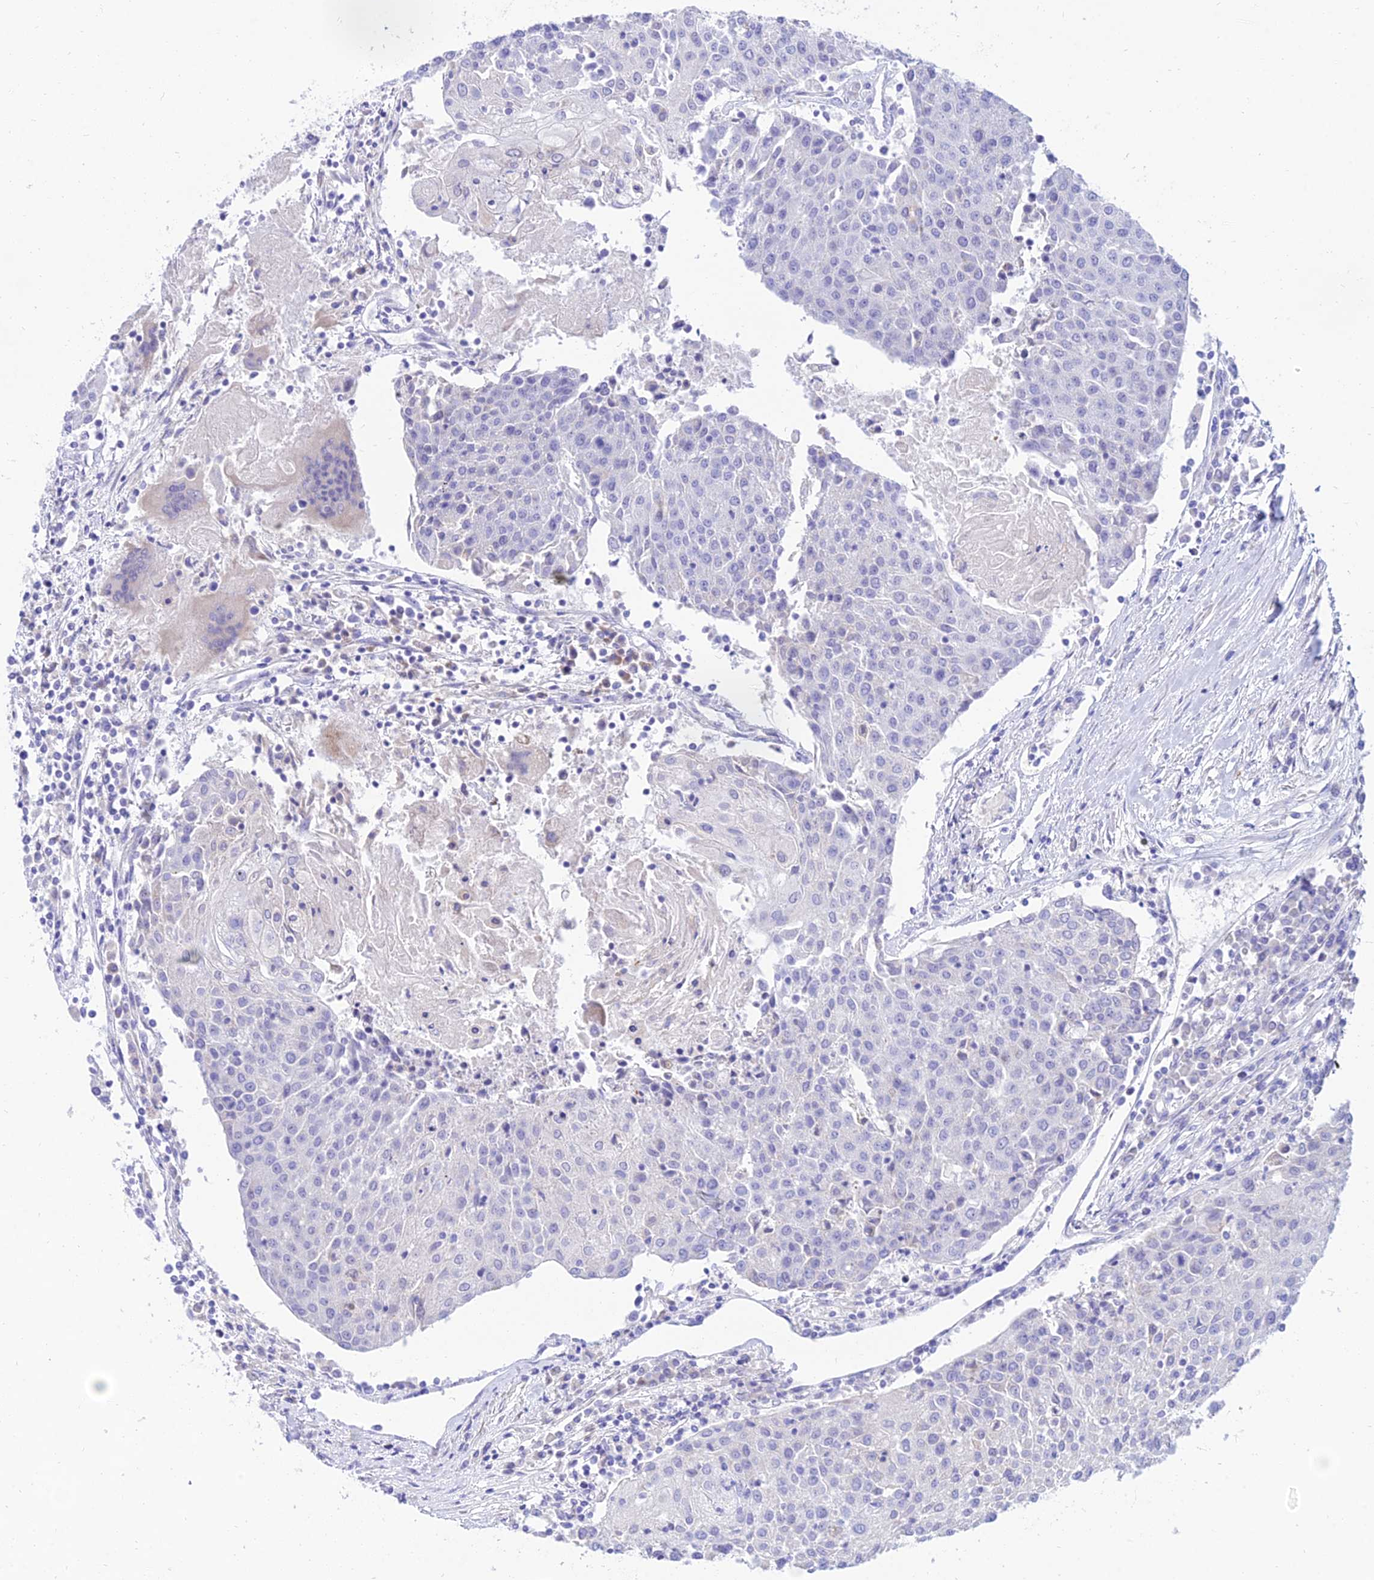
{"staining": {"intensity": "negative", "quantity": "none", "location": "none"}, "tissue": "urothelial cancer", "cell_type": "Tumor cells", "image_type": "cancer", "snomed": [{"axis": "morphology", "description": "Urothelial carcinoma, High grade"}, {"axis": "topography", "description": "Urinary bladder"}], "caption": "High-grade urothelial carcinoma was stained to show a protein in brown. There is no significant positivity in tumor cells.", "gene": "PKN3", "patient": {"sex": "female", "age": 85}}